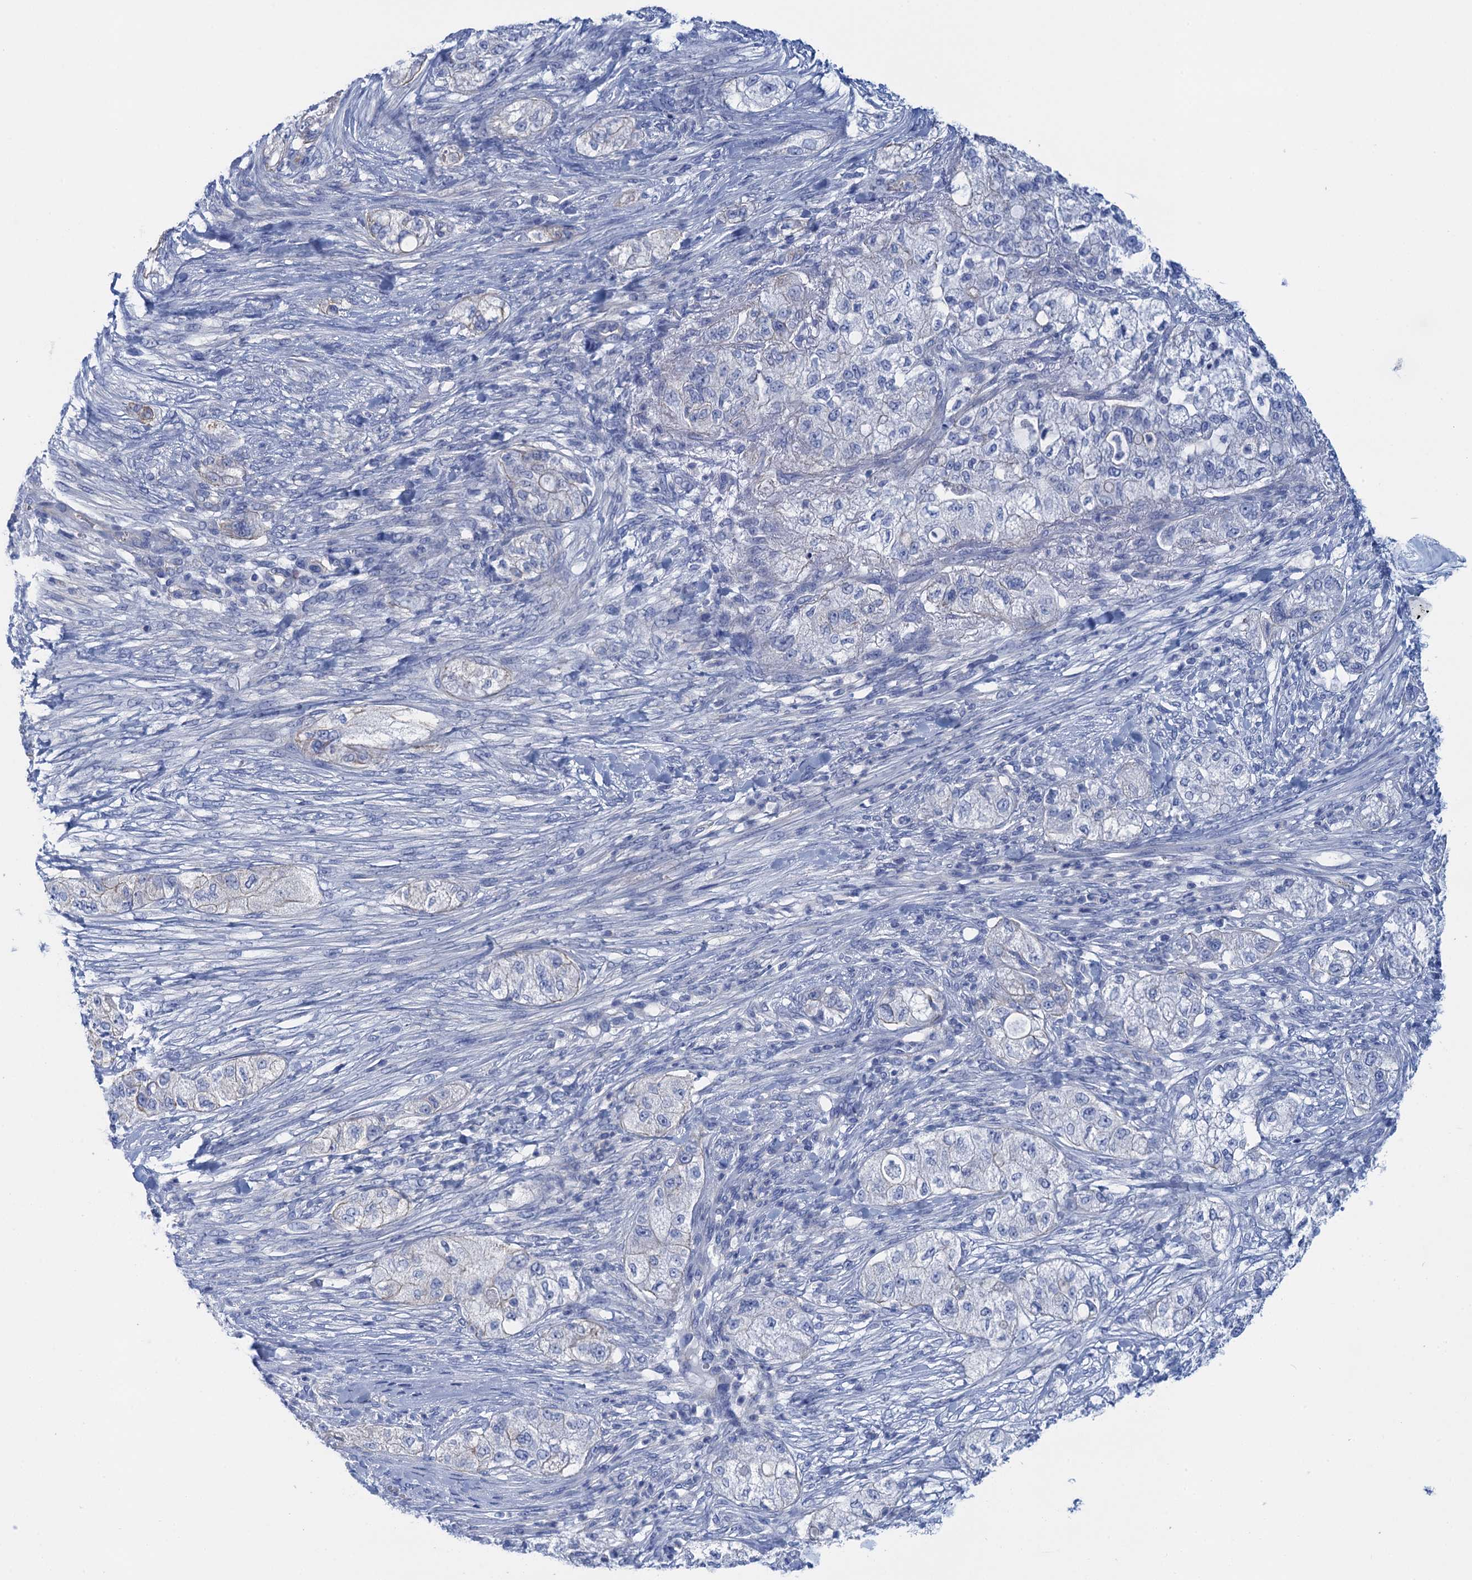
{"staining": {"intensity": "negative", "quantity": "none", "location": "none"}, "tissue": "pancreatic cancer", "cell_type": "Tumor cells", "image_type": "cancer", "snomed": [{"axis": "morphology", "description": "Adenocarcinoma, NOS"}, {"axis": "topography", "description": "Pancreas"}], "caption": "Immunohistochemistry photomicrograph of neoplastic tissue: human adenocarcinoma (pancreatic) stained with DAB (3,3'-diaminobenzidine) displays no significant protein expression in tumor cells.", "gene": "CALML5", "patient": {"sex": "female", "age": 78}}